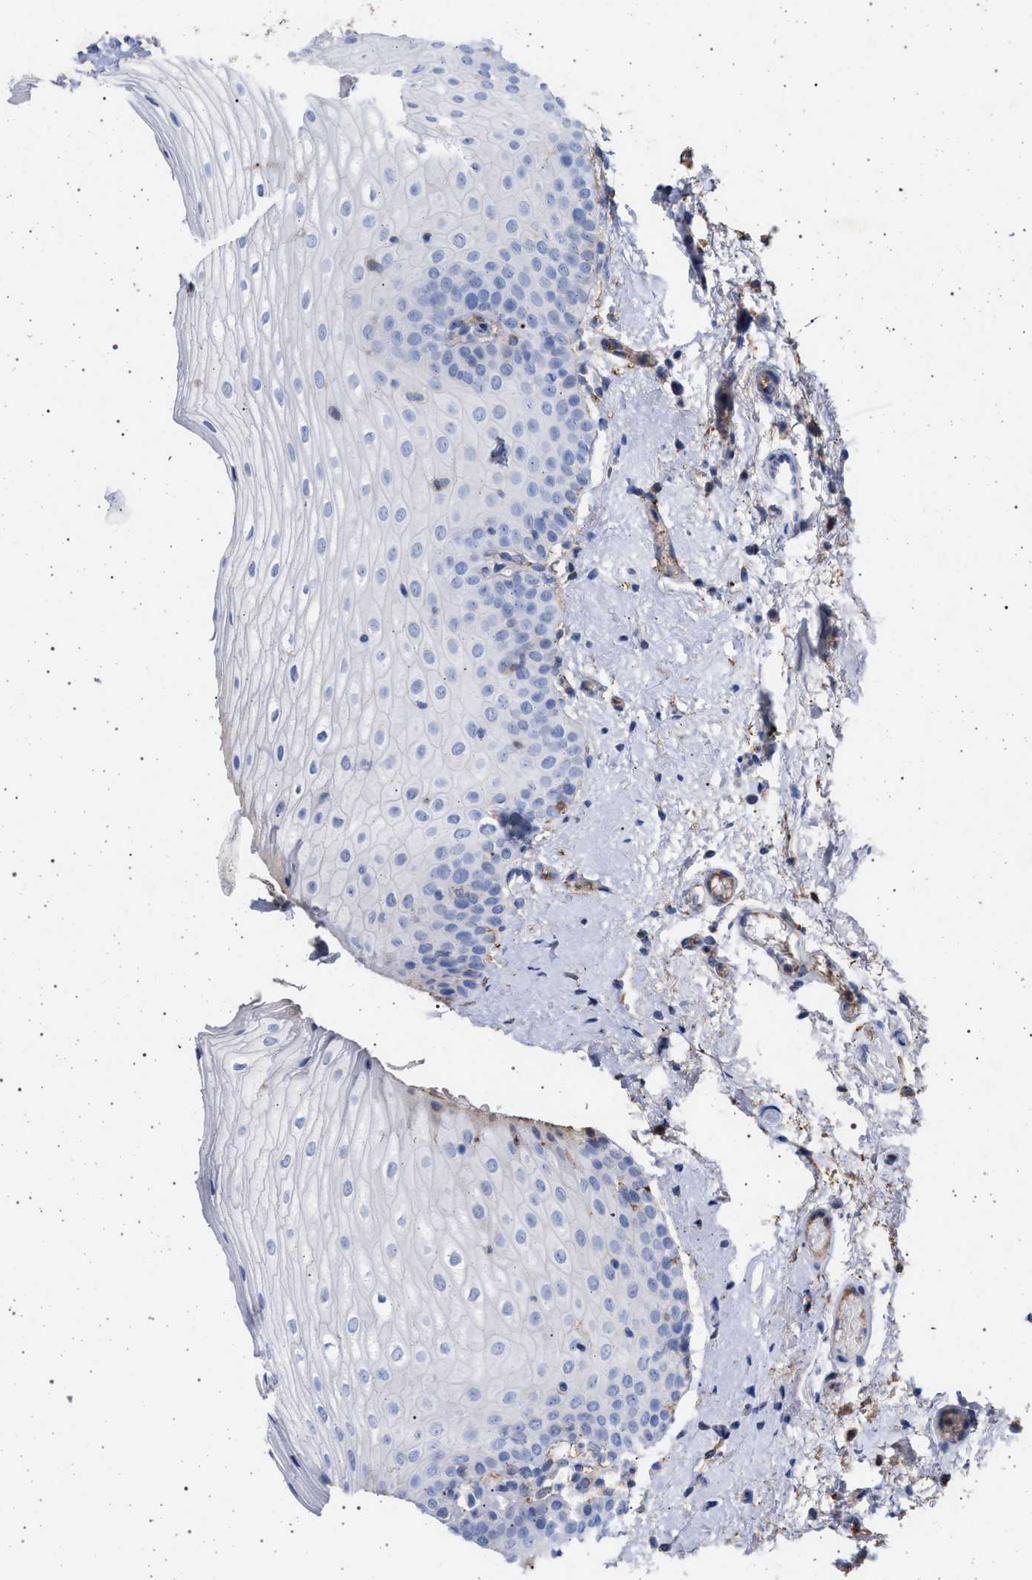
{"staining": {"intensity": "negative", "quantity": "none", "location": "none"}, "tissue": "oral mucosa", "cell_type": "Squamous epithelial cells", "image_type": "normal", "snomed": [{"axis": "morphology", "description": "Normal tissue, NOS"}, {"axis": "topography", "description": "Skin"}, {"axis": "topography", "description": "Oral tissue"}], "caption": "DAB (3,3'-diaminobenzidine) immunohistochemical staining of unremarkable oral mucosa shows no significant staining in squamous epithelial cells. (DAB (3,3'-diaminobenzidine) immunohistochemistry visualized using brightfield microscopy, high magnification).", "gene": "PLG", "patient": {"sex": "male", "age": 84}}